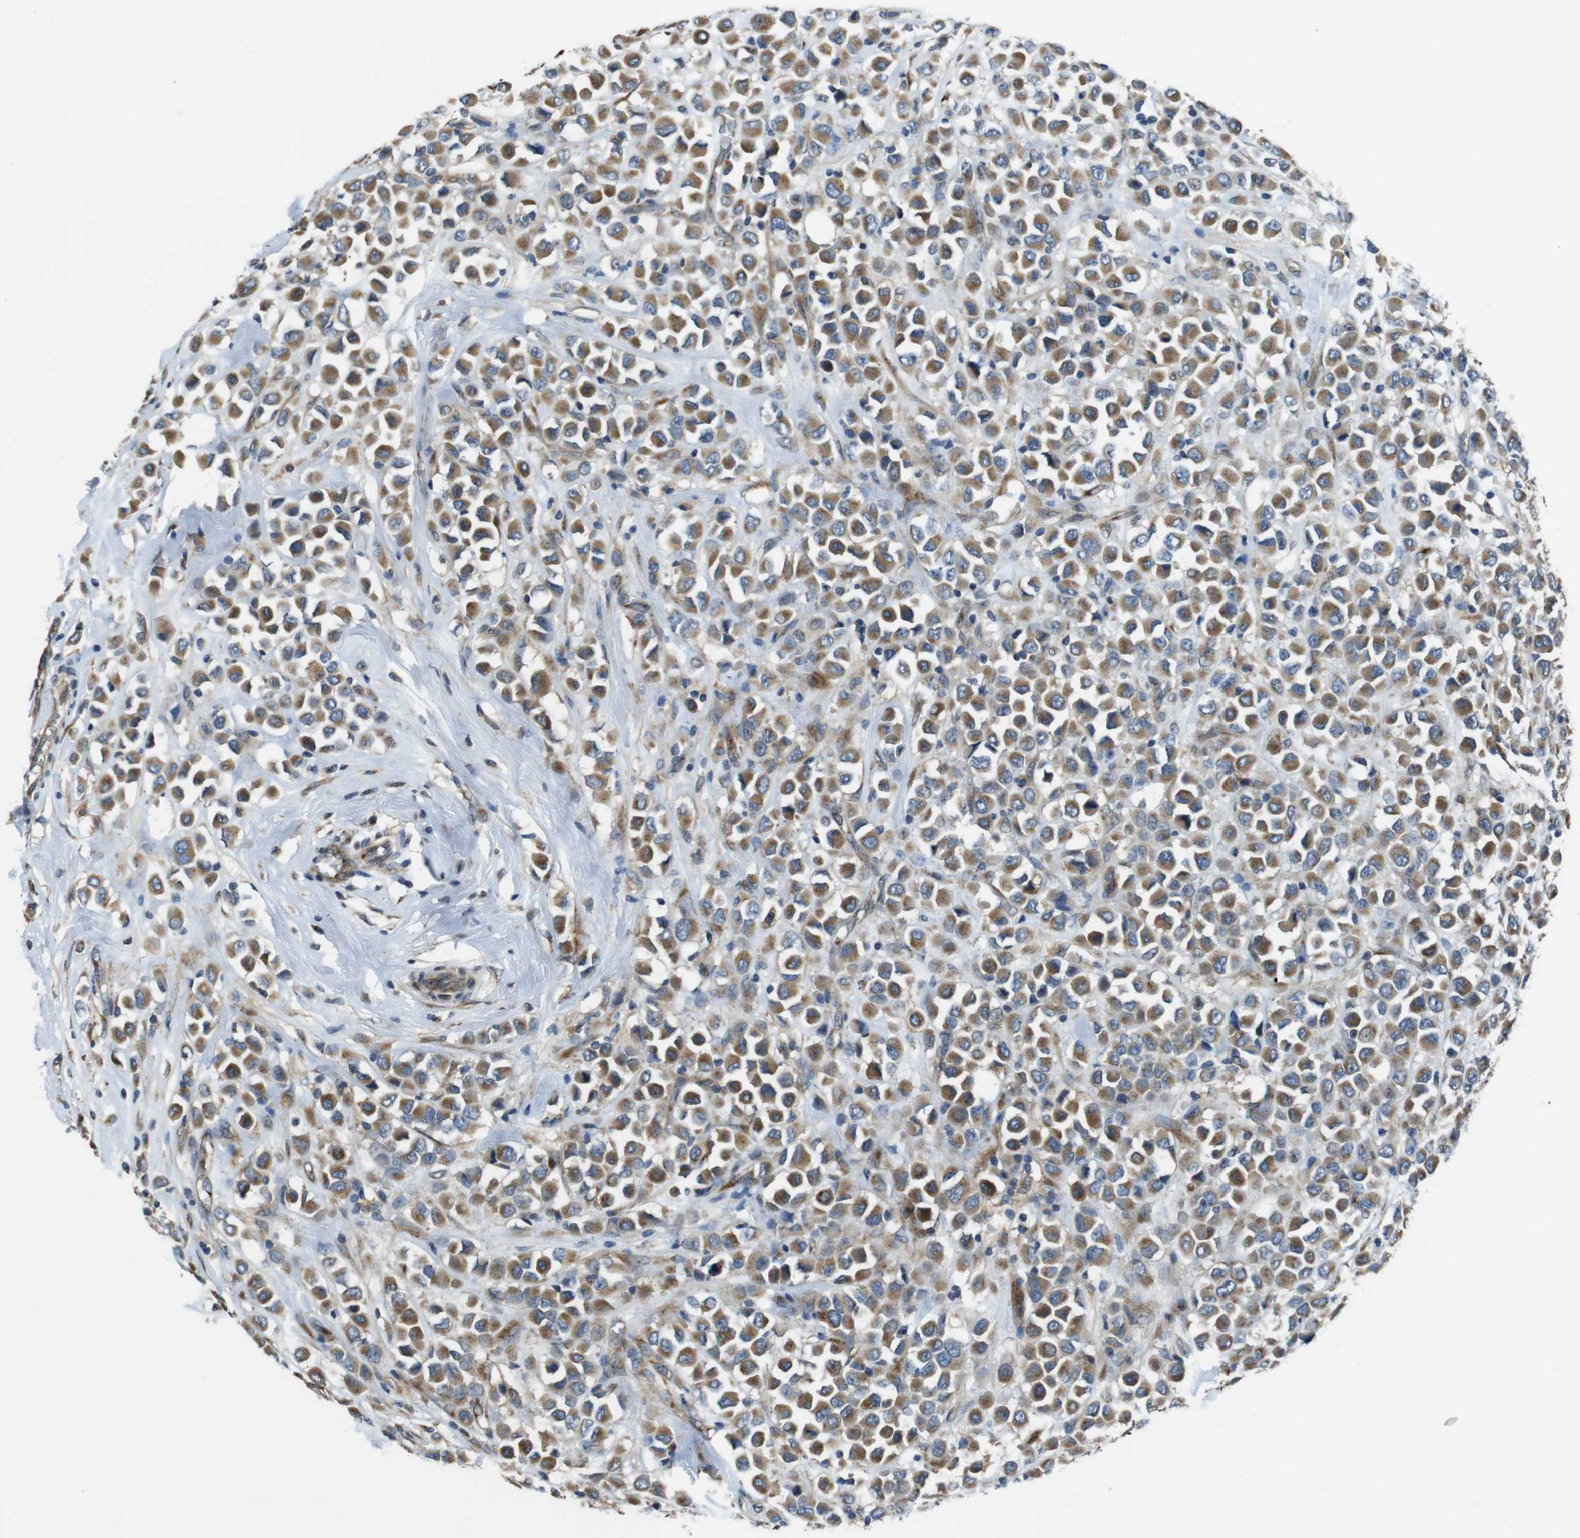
{"staining": {"intensity": "moderate", "quantity": ">75%", "location": "cytoplasmic/membranous"}, "tissue": "breast cancer", "cell_type": "Tumor cells", "image_type": "cancer", "snomed": [{"axis": "morphology", "description": "Duct carcinoma"}, {"axis": "topography", "description": "Breast"}], "caption": "High-magnification brightfield microscopy of breast cancer stained with DAB (brown) and counterstained with hematoxylin (blue). tumor cells exhibit moderate cytoplasmic/membranous expression is present in about>75% of cells.", "gene": "RAB6A", "patient": {"sex": "female", "age": 61}}